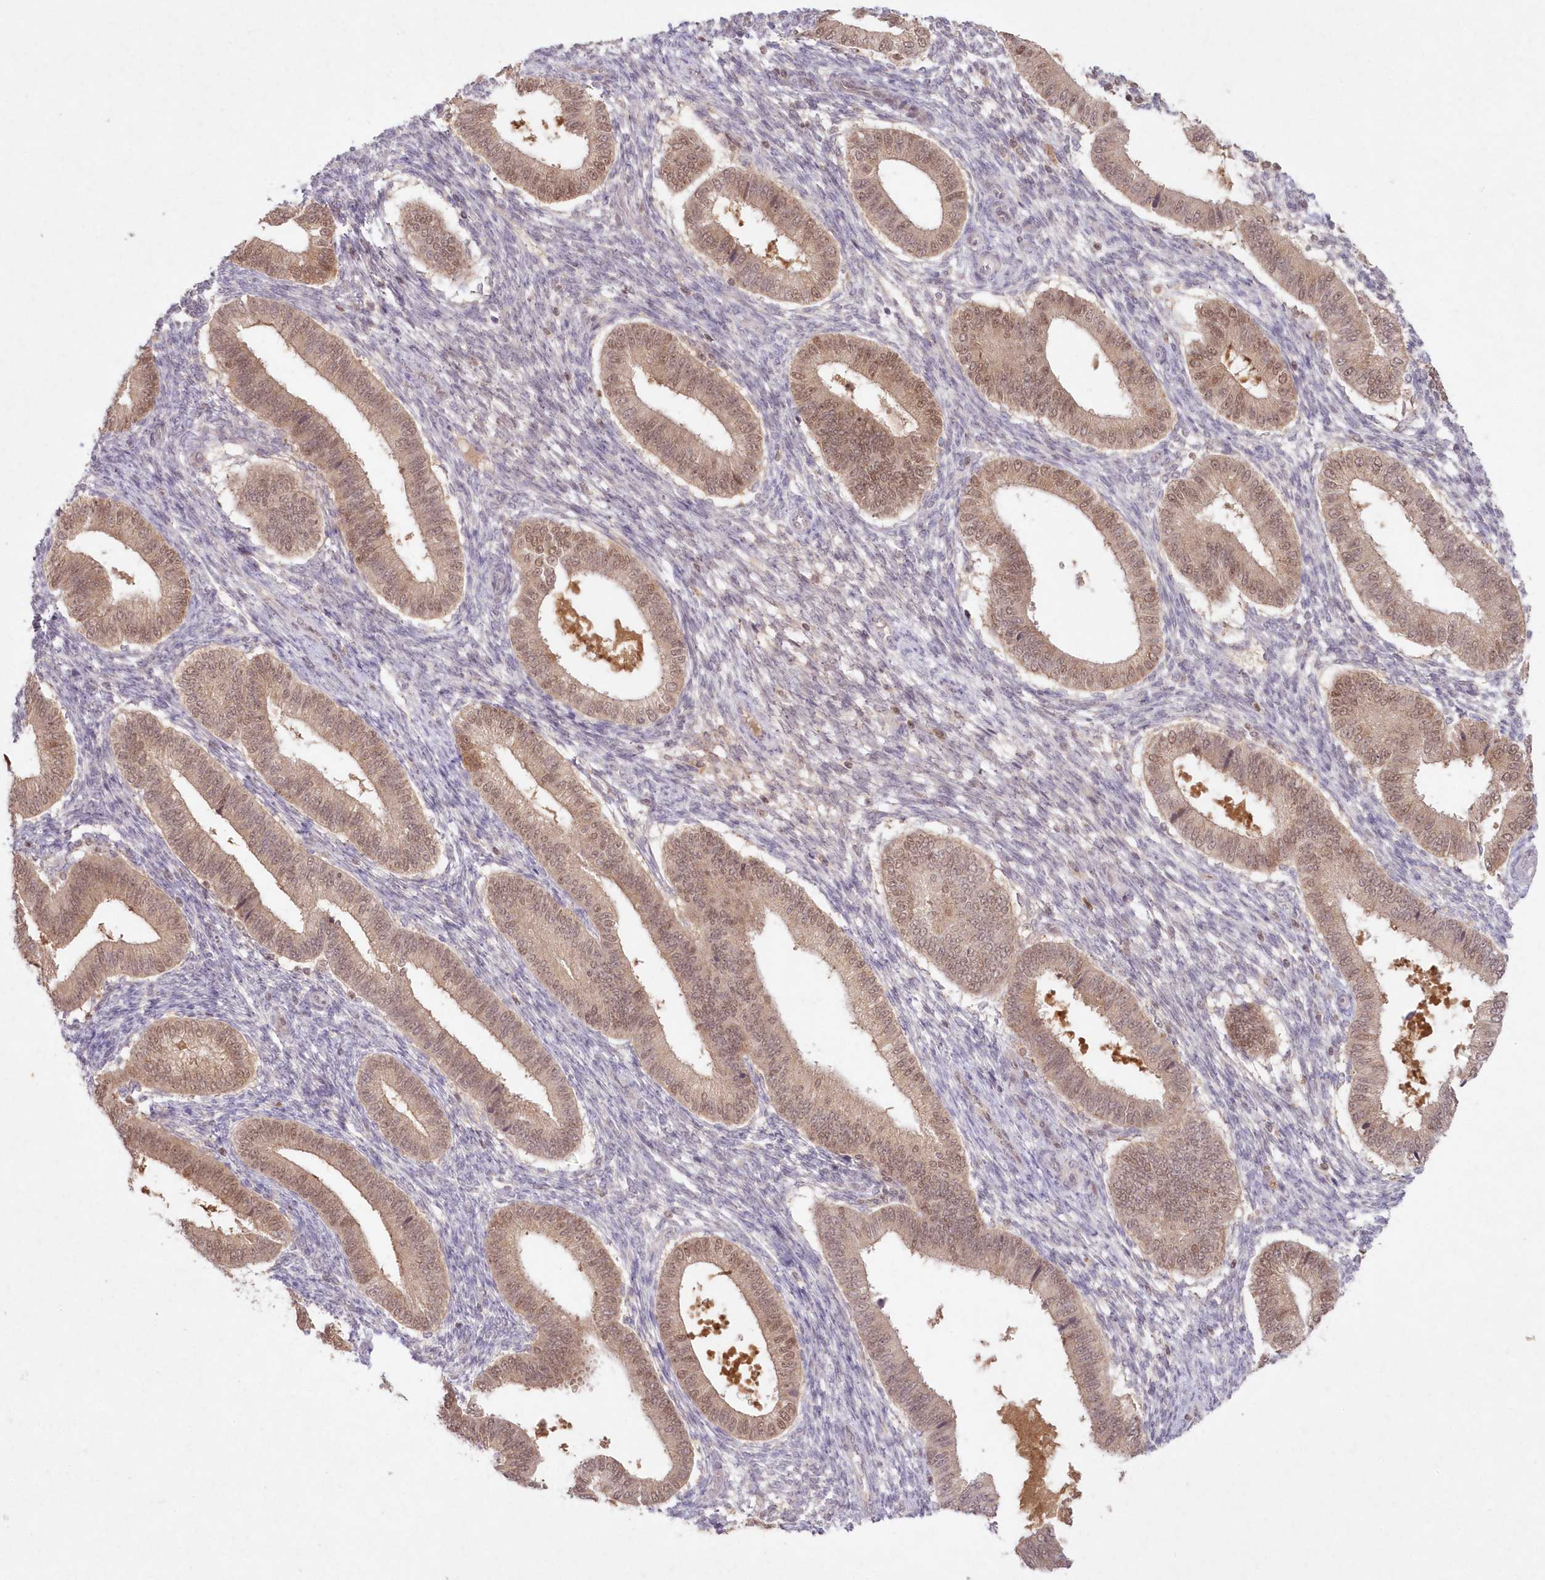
{"staining": {"intensity": "negative", "quantity": "none", "location": "none"}, "tissue": "endometrium", "cell_type": "Cells in endometrial stroma", "image_type": "normal", "snomed": [{"axis": "morphology", "description": "Normal tissue, NOS"}, {"axis": "topography", "description": "Endometrium"}], "caption": "Immunohistochemistry (IHC) of unremarkable human endometrium displays no positivity in cells in endometrial stroma.", "gene": "ASCC1", "patient": {"sex": "female", "age": 39}}